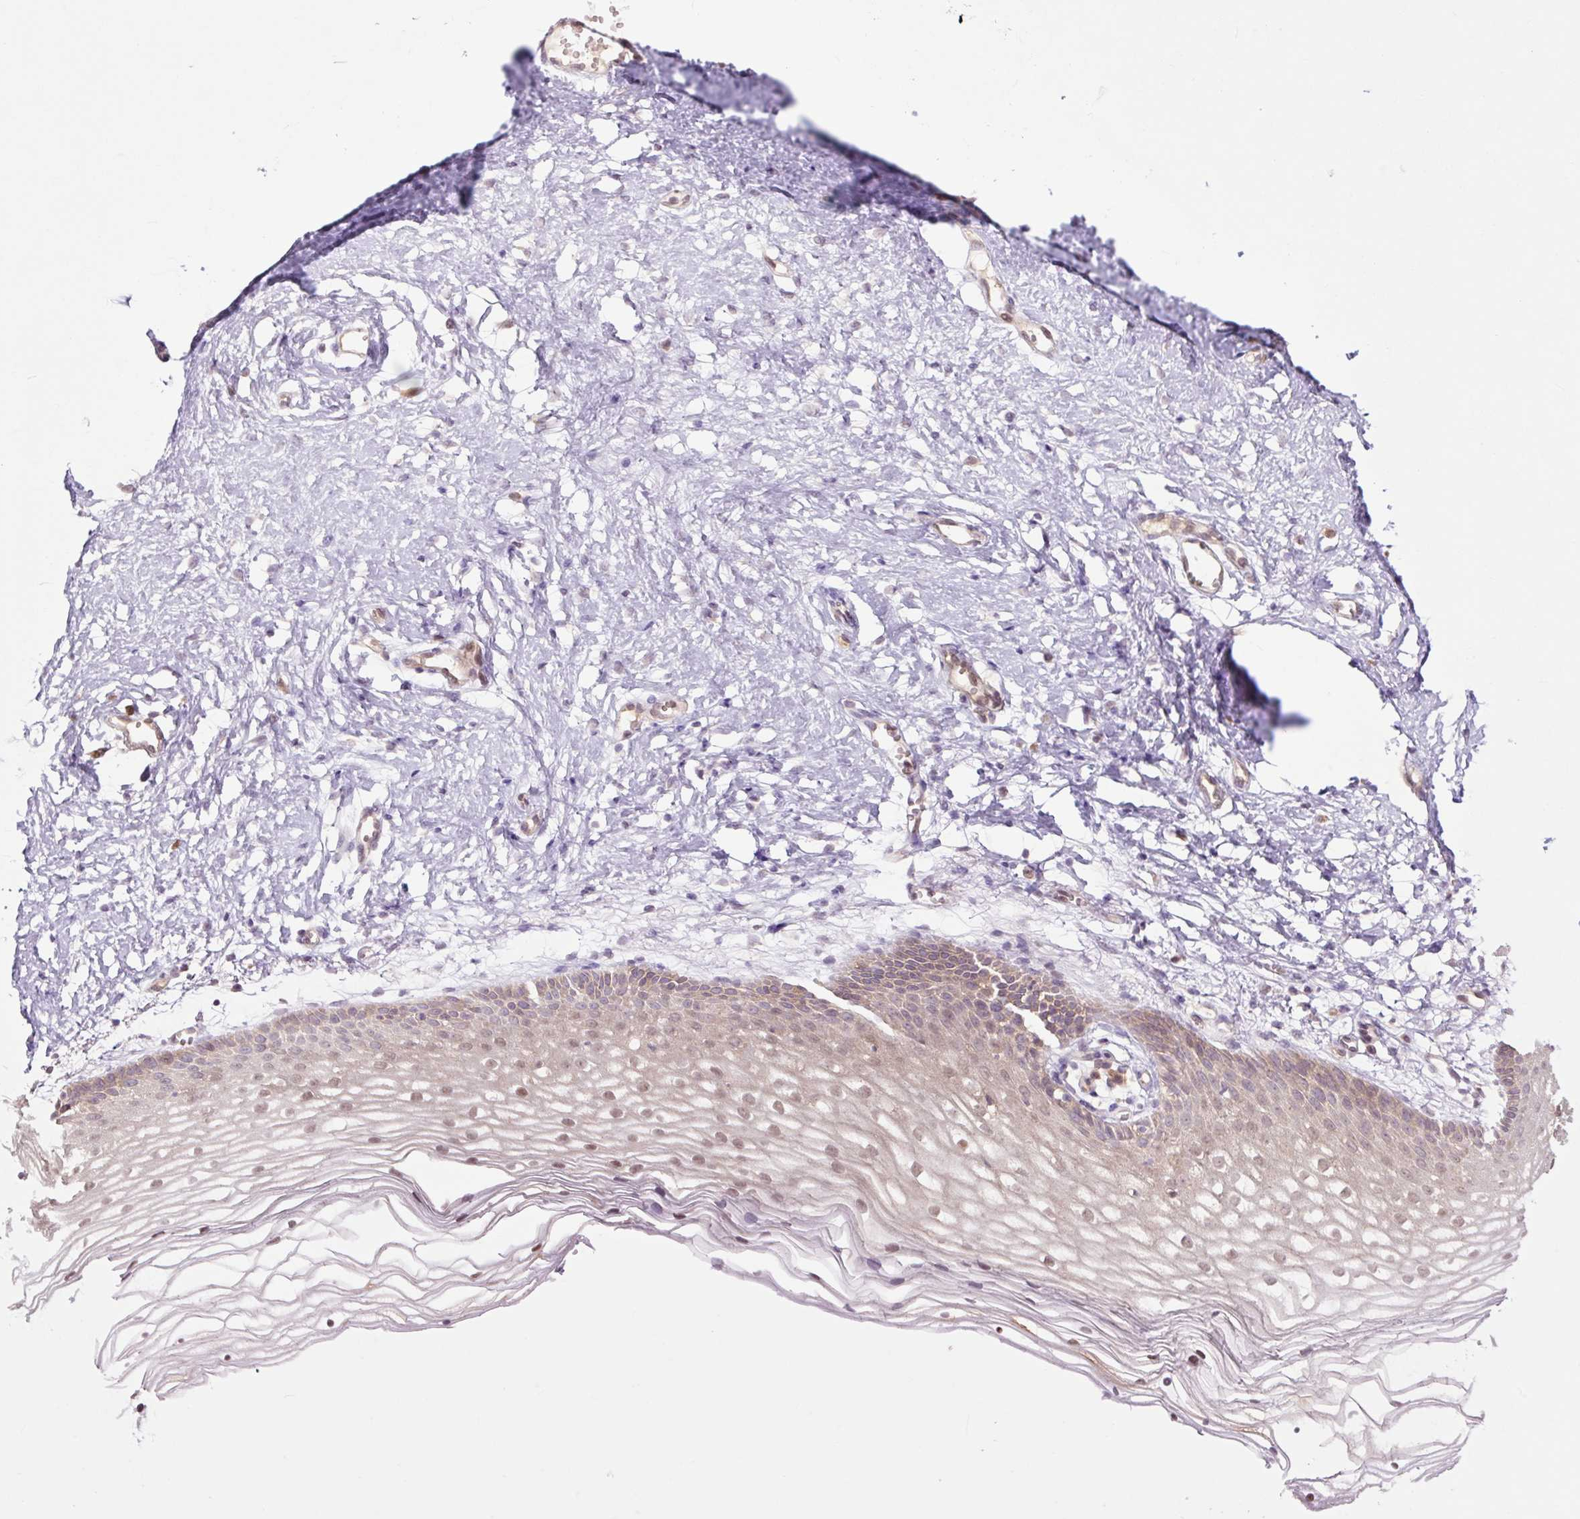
{"staining": {"intensity": "moderate", "quantity": "25%-75%", "location": "nuclear"}, "tissue": "vagina", "cell_type": "Squamous epithelial cells", "image_type": "normal", "snomed": [{"axis": "morphology", "description": "Normal tissue, NOS"}, {"axis": "topography", "description": "Vagina"}], "caption": "Normal vagina was stained to show a protein in brown. There is medium levels of moderate nuclear positivity in approximately 25%-75% of squamous epithelial cells.", "gene": "TPT1", "patient": {"sex": "female", "age": 56}}